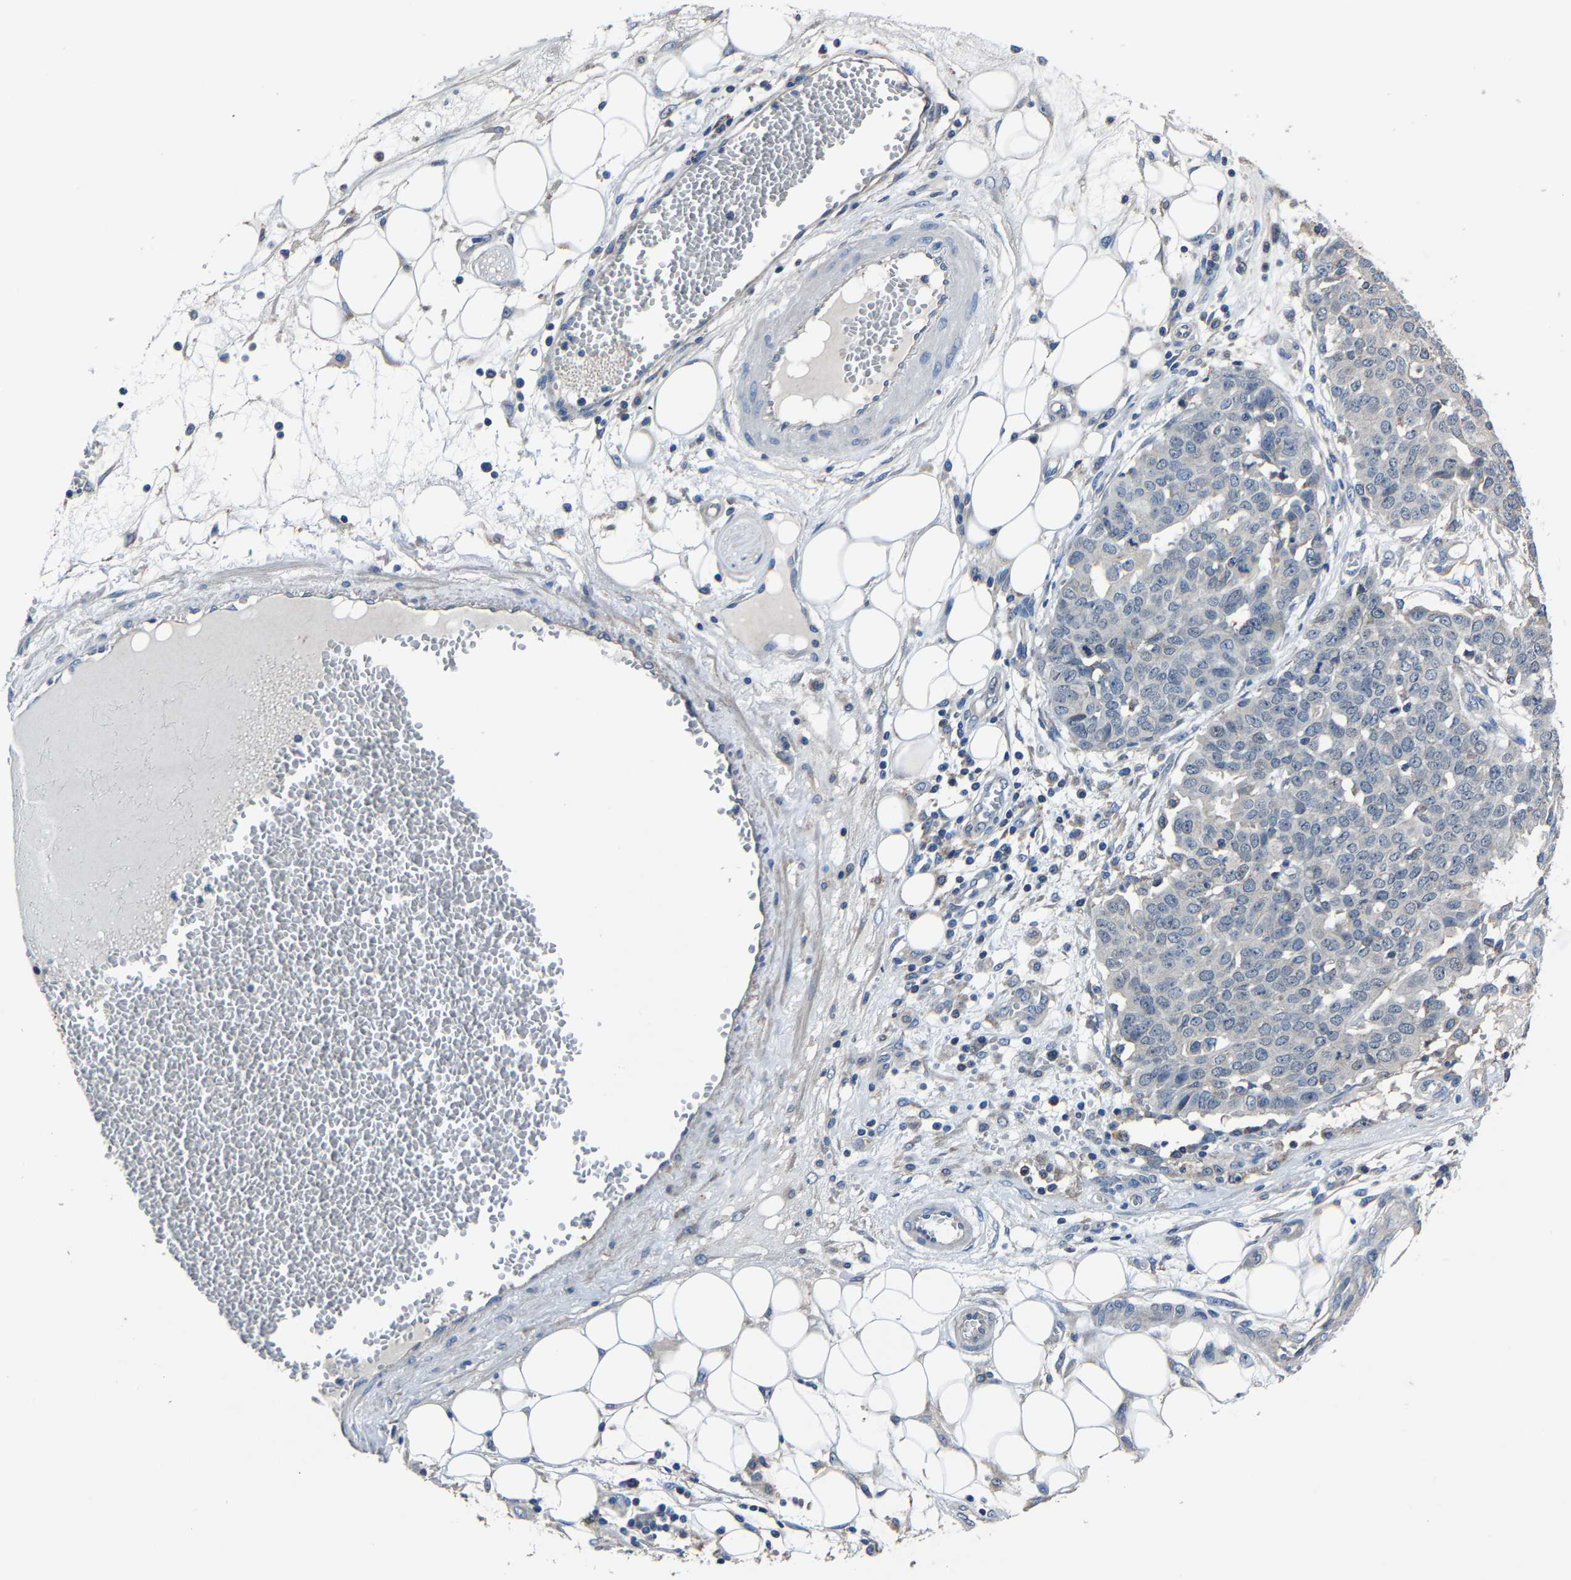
{"staining": {"intensity": "negative", "quantity": "none", "location": "none"}, "tissue": "ovarian cancer", "cell_type": "Tumor cells", "image_type": "cancer", "snomed": [{"axis": "morphology", "description": "Cystadenocarcinoma, serous, NOS"}, {"axis": "topography", "description": "Soft tissue"}, {"axis": "topography", "description": "Ovary"}], "caption": "IHC of serous cystadenocarcinoma (ovarian) displays no staining in tumor cells.", "gene": "STRBP", "patient": {"sex": "female", "age": 57}}